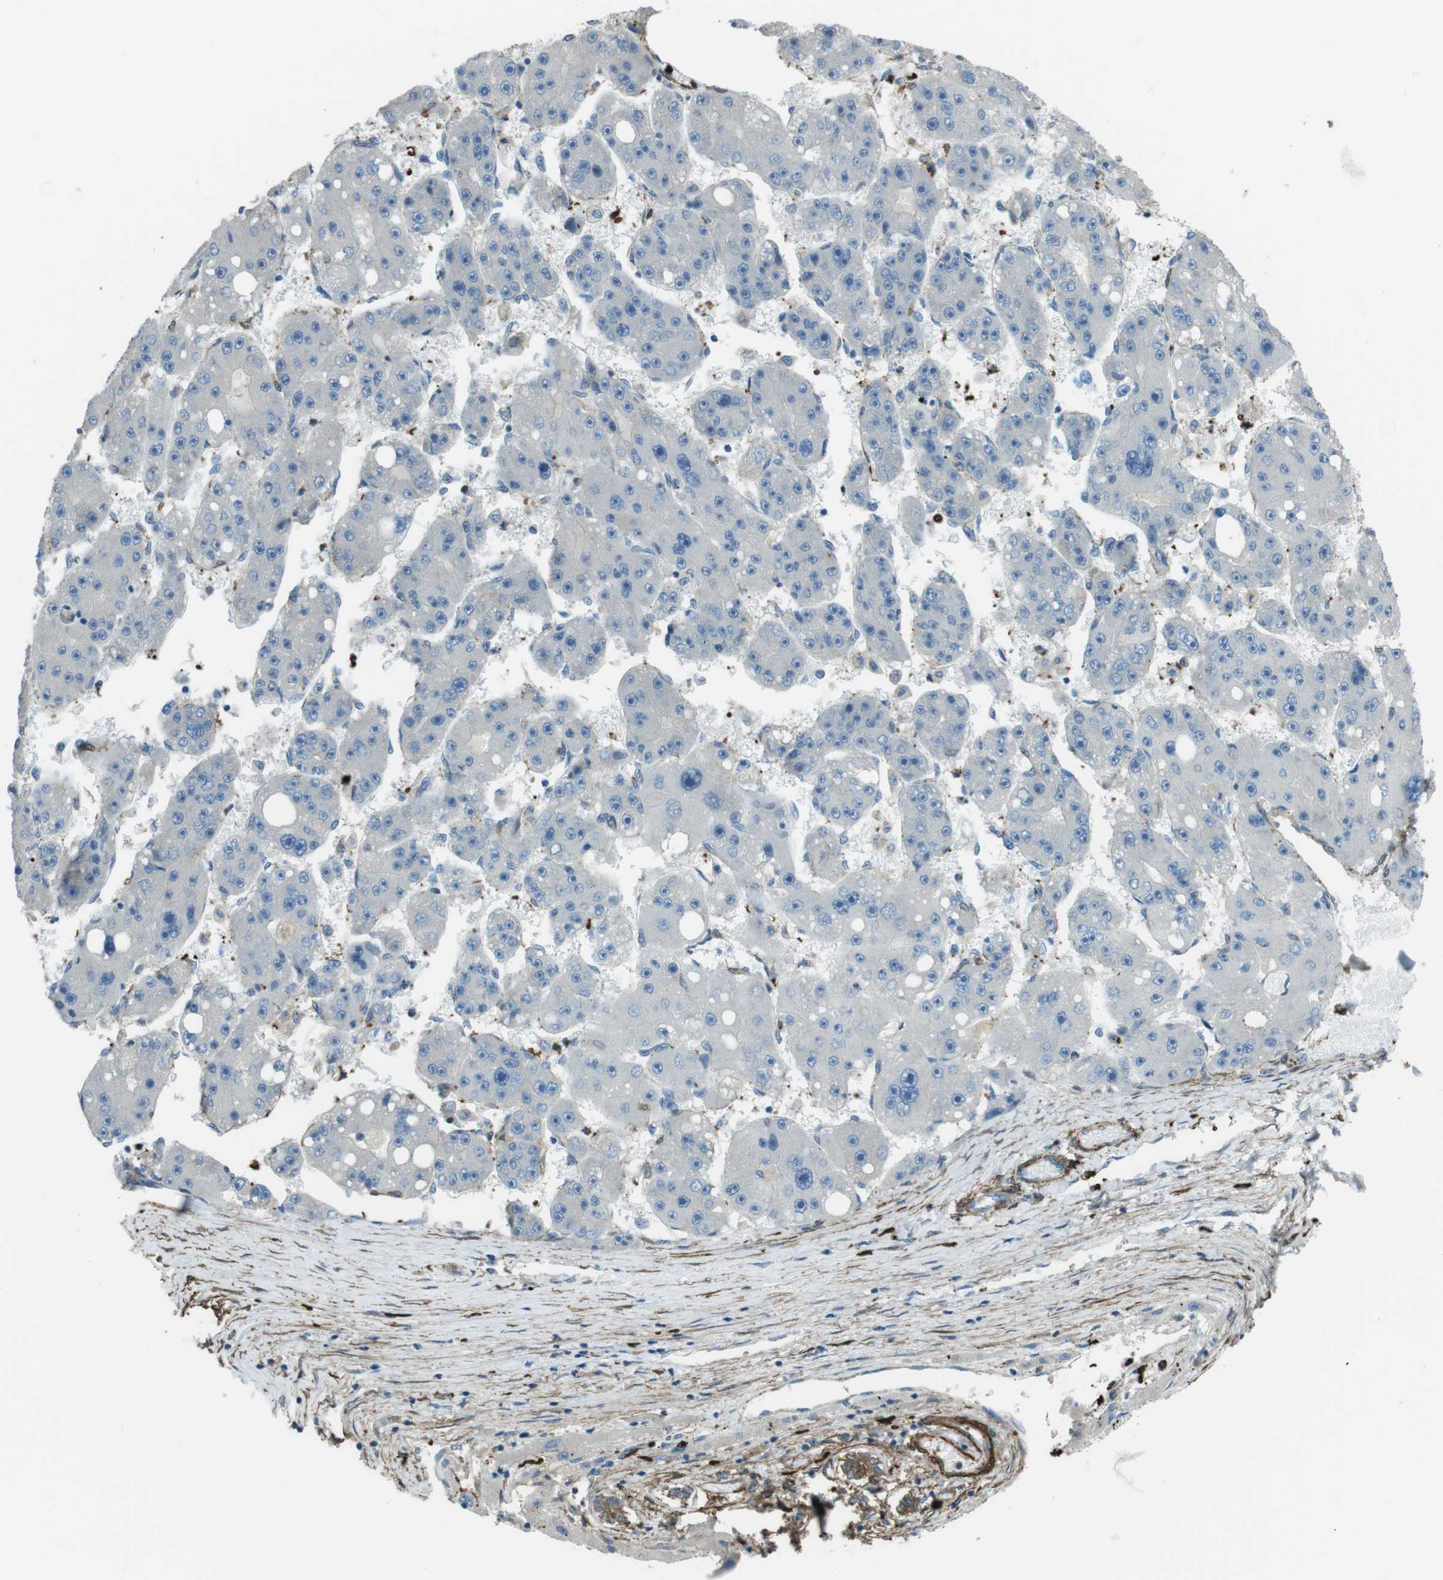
{"staining": {"intensity": "negative", "quantity": "none", "location": "none"}, "tissue": "liver cancer", "cell_type": "Tumor cells", "image_type": "cancer", "snomed": [{"axis": "morphology", "description": "Carcinoma, Hepatocellular, NOS"}, {"axis": "topography", "description": "Liver"}], "caption": "An image of liver cancer (hepatocellular carcinoma) stained for a protein shows no brown staining in tumor cells. (Brightfield microscopy of DAB IHC at high magnification).", "gene": "SFT2D1", "patient": {"sex": "female", "age": 61}}